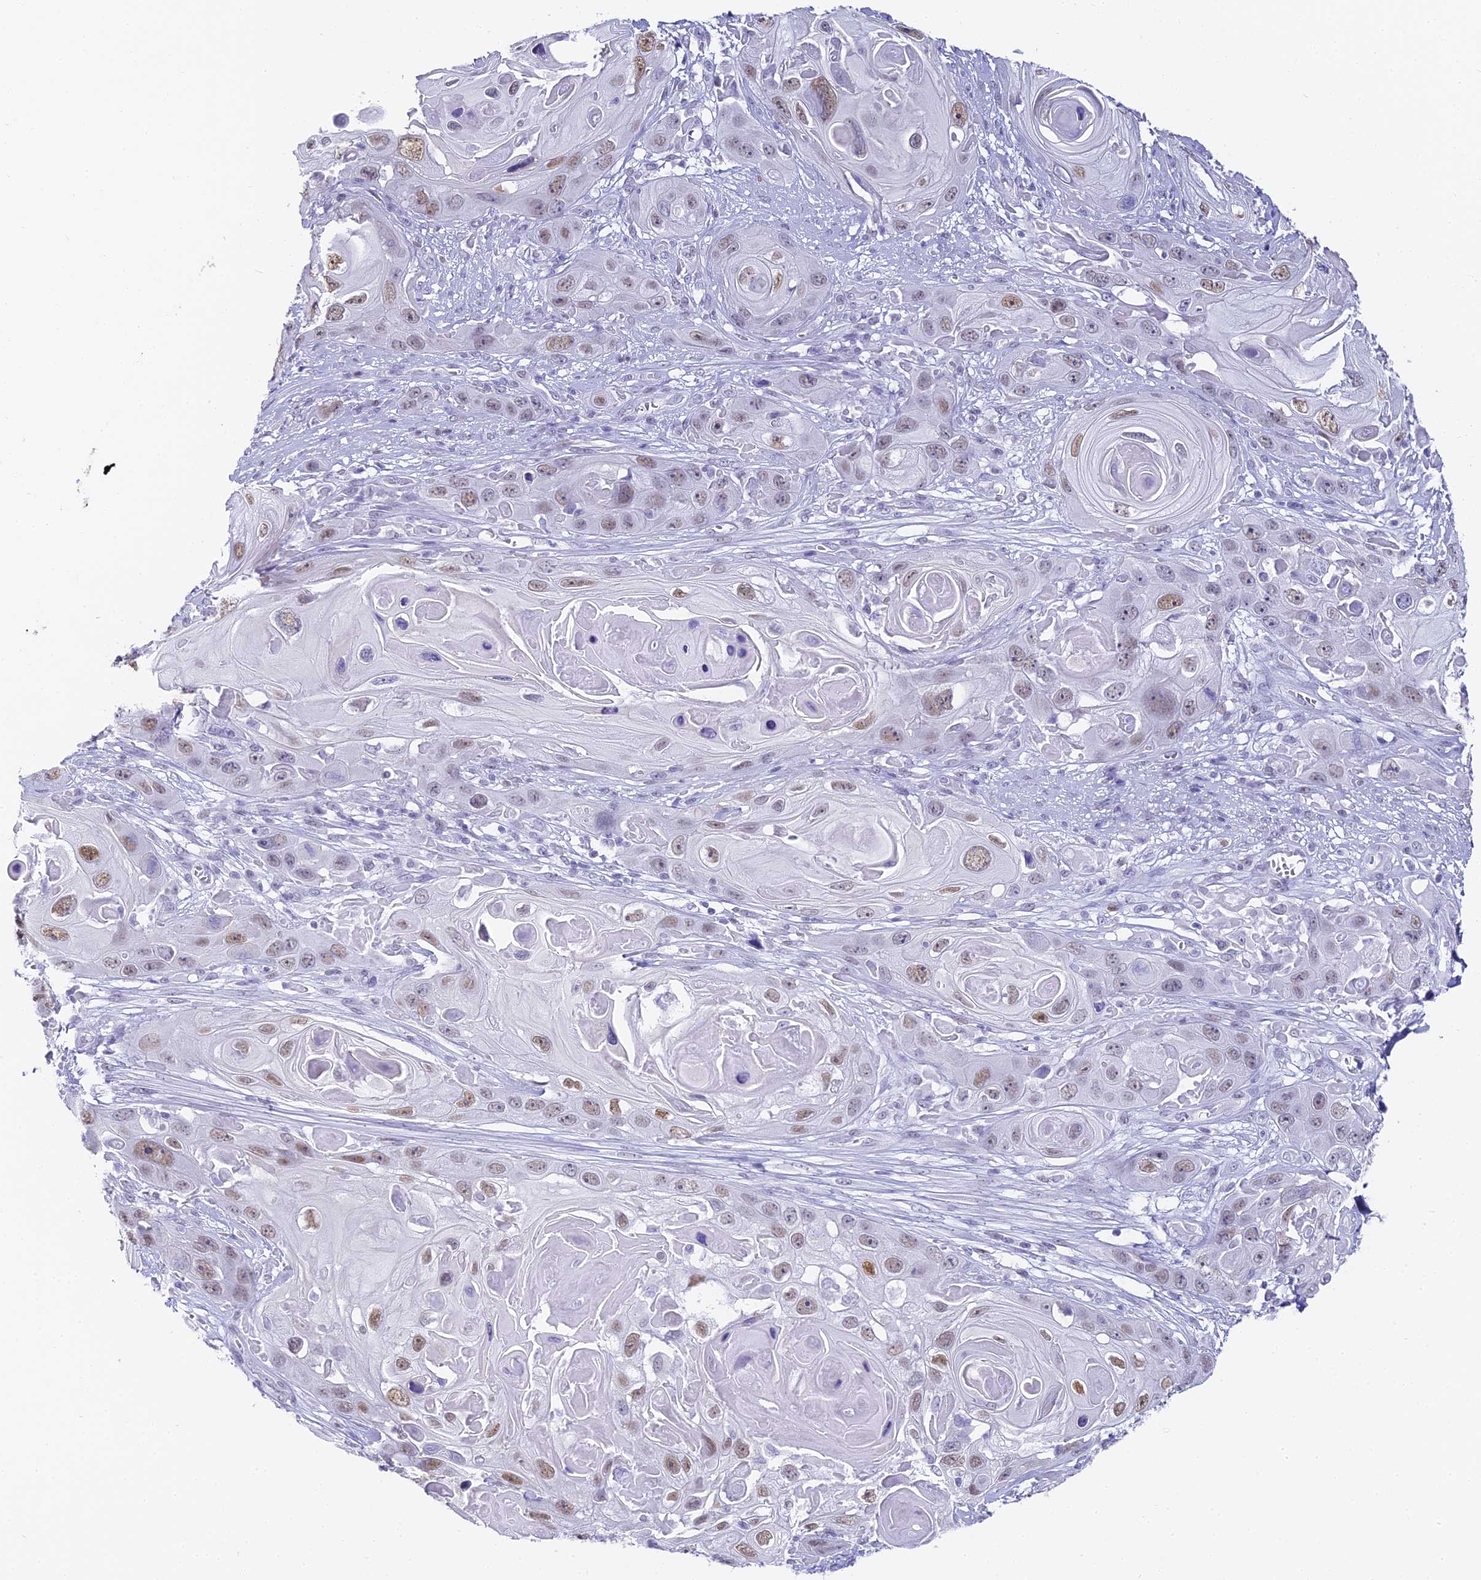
{"staining": {"intensity": "weak", "quantity": ">75%", "location": "nuclear"}, "tissue": "skin cancer", "cell_type": "Tumor cells", "image_type": "cancer", "snomed": [{"axis": "morphology", "description": "Squamous cell carcinoma, NOS"}, {"axis": "topography", "description": "Skin"}], "caption": "Skin cancer tissue exhibits weak nuclear expression in about >75% of tumor cells The staining was performed using DAB (3,3'-diaminobenzidine), with brown indicating positive protein expression. Nuclei are stained blue with hematoxylin.", "gene": "ABHD14A-ACY1", "patient": {"sex": "male", "age": 55}}